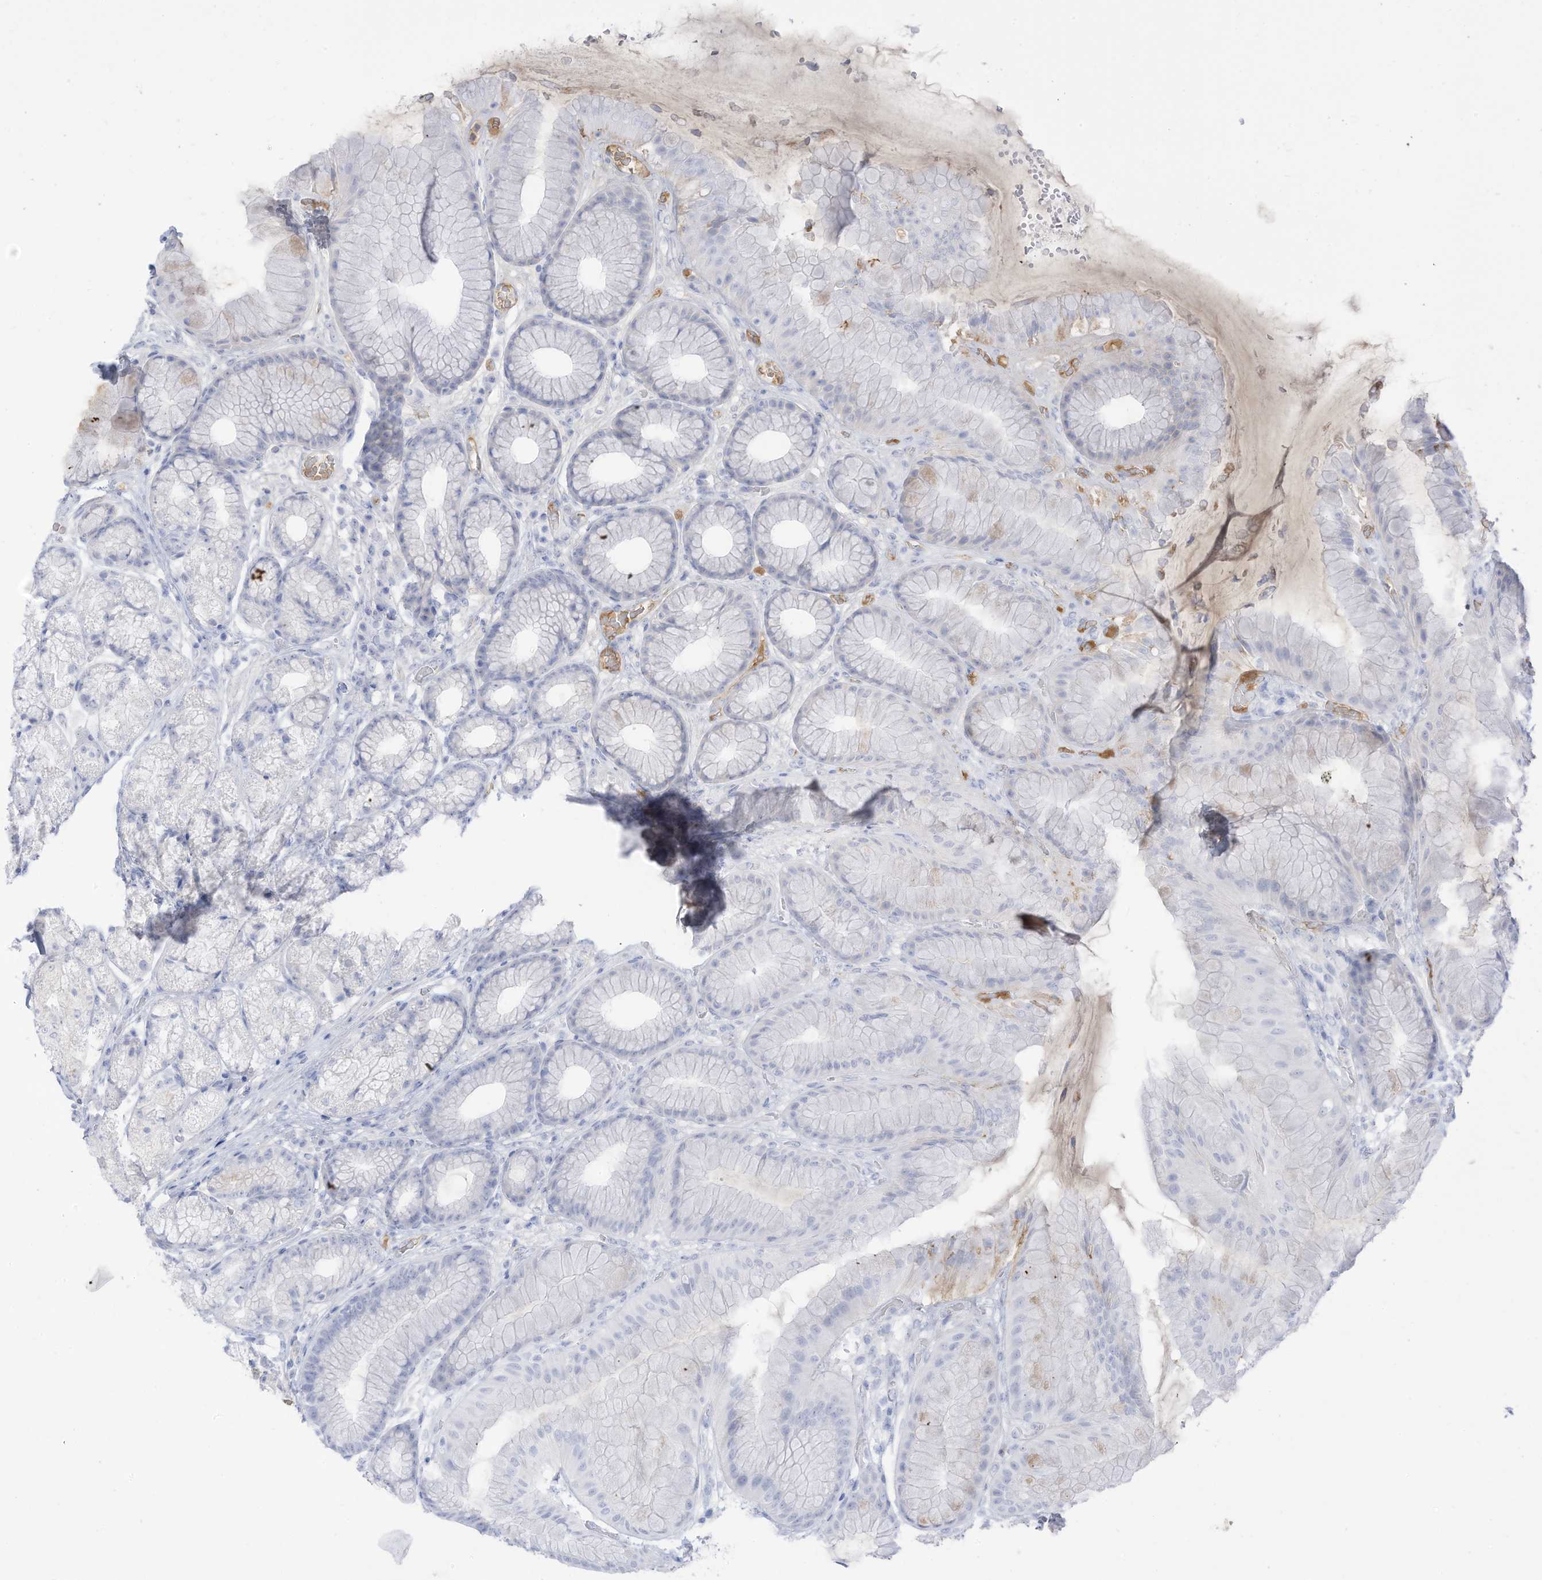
{"staining": {"intensity": "negative", "quantity": "none", "location": "none"}, "tissue": "stomach", "cell_type": "Glandular cells", "image_type": "normal", "snomed": [{"axis": "morphology", "description": "Normal tissue, NOS"}, {"axis": "topography", "description": "Stomach"}], "caption": "There is no significant staining in glandular cells of stomach. The staining was performed using DAB (3,3'-diaminobenzidine) to visualize the protein expression in brown, while the nuclei were stained in blue with hematoxylin (Magnification: 20x).", "gene": "HSD17B13", "patient": {"sex": "male", "age": 57}}